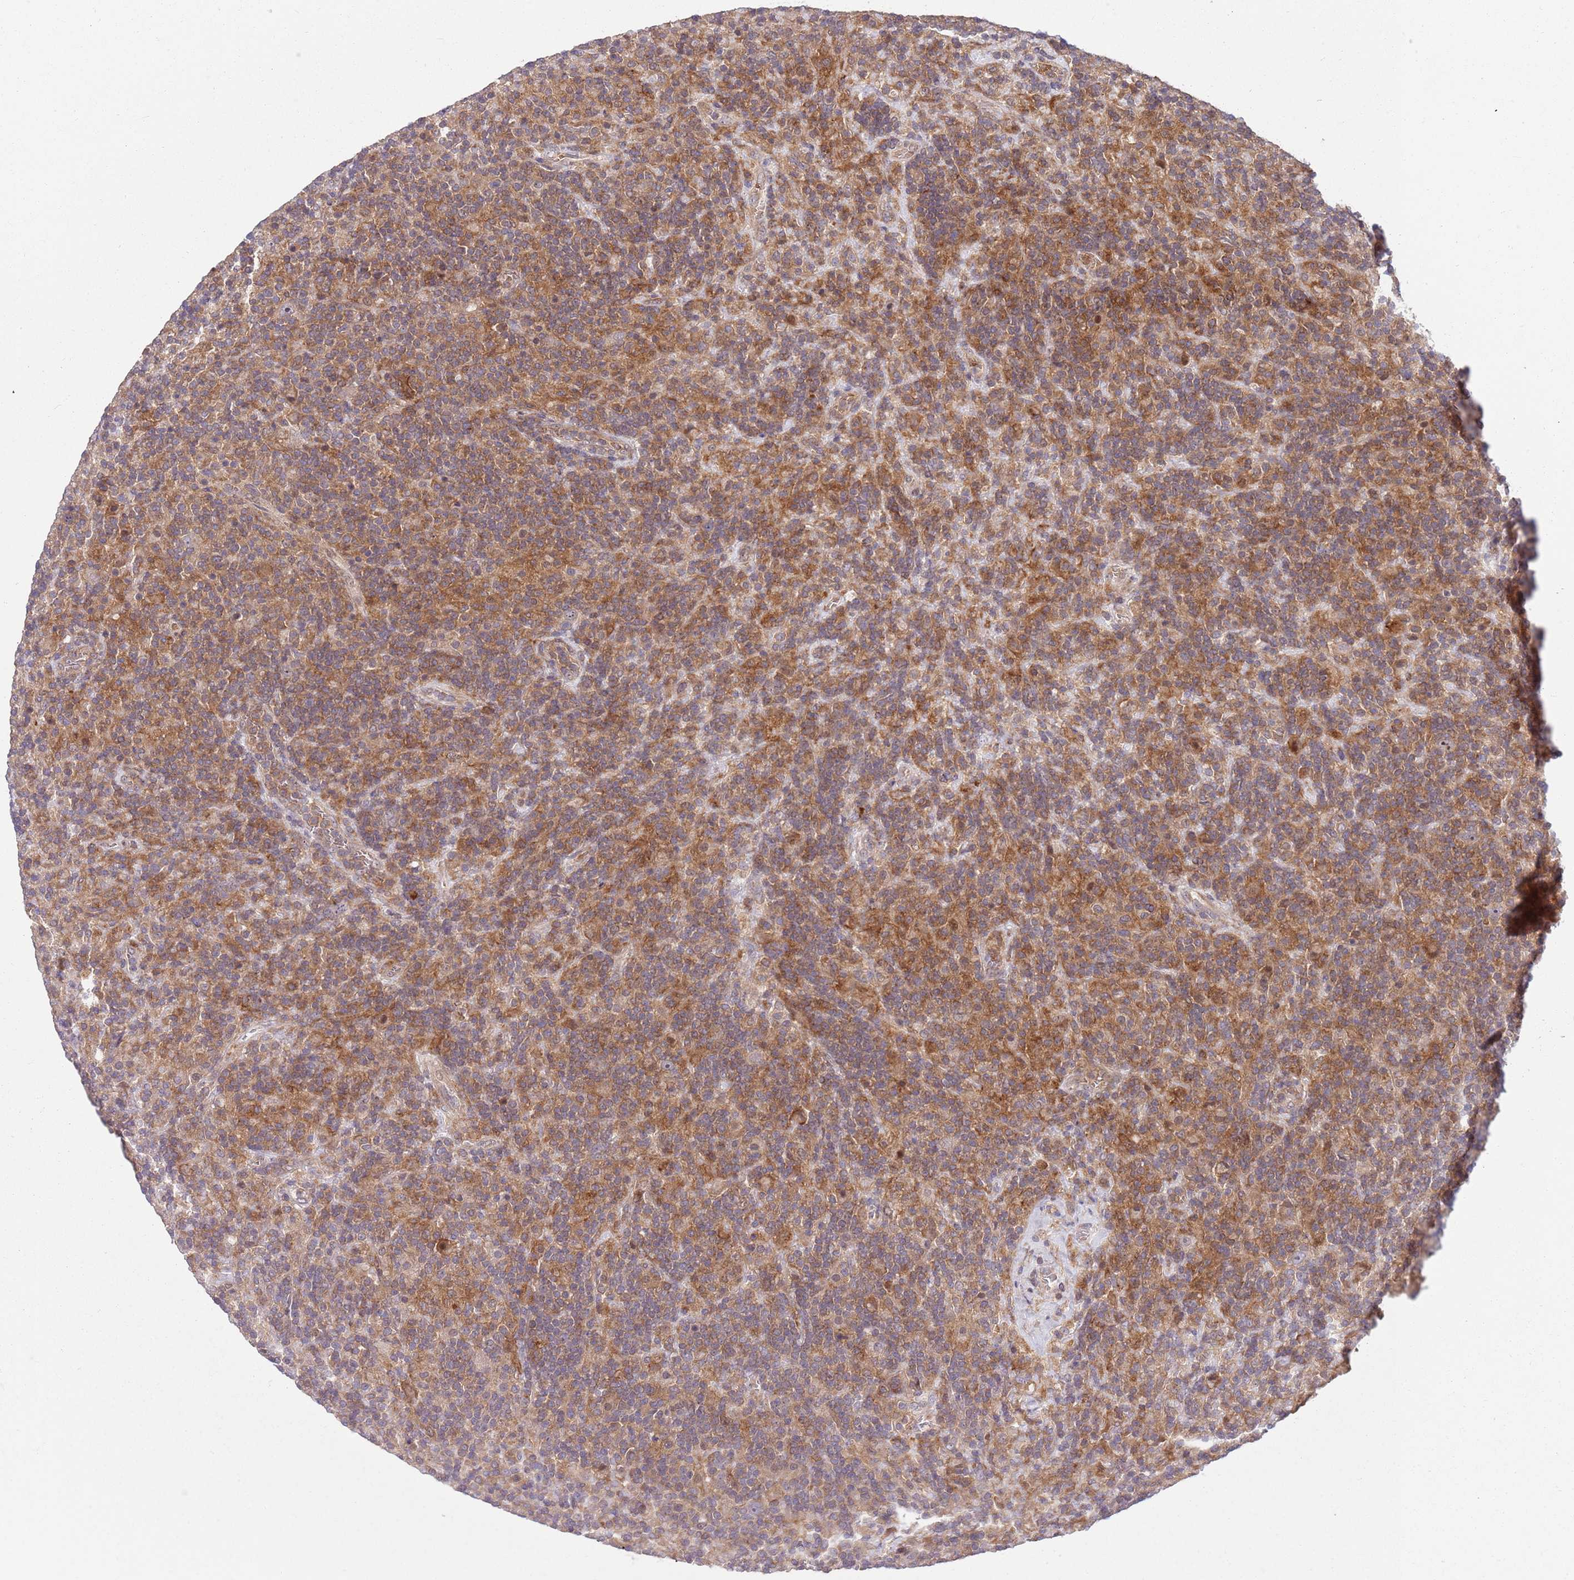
{"staining": {"intensity": "moderate", "quantity": "<25%", "location": "nuclear"}, "tissue": "lymphoma", "cell_type": "Tumor cells", "image_type": "cancer", "snomed": [{"axis": "morphology", "description": "Hodgkin's disease, NOS"}, {"axis": "topography", "description": "Lymph node"}], "caption": "Hodgkin's disease stained with a protein marker displays moderate staining in tumor cells.", "gene": "GGA1", "patient": {"sex": "male", "age": 70}}